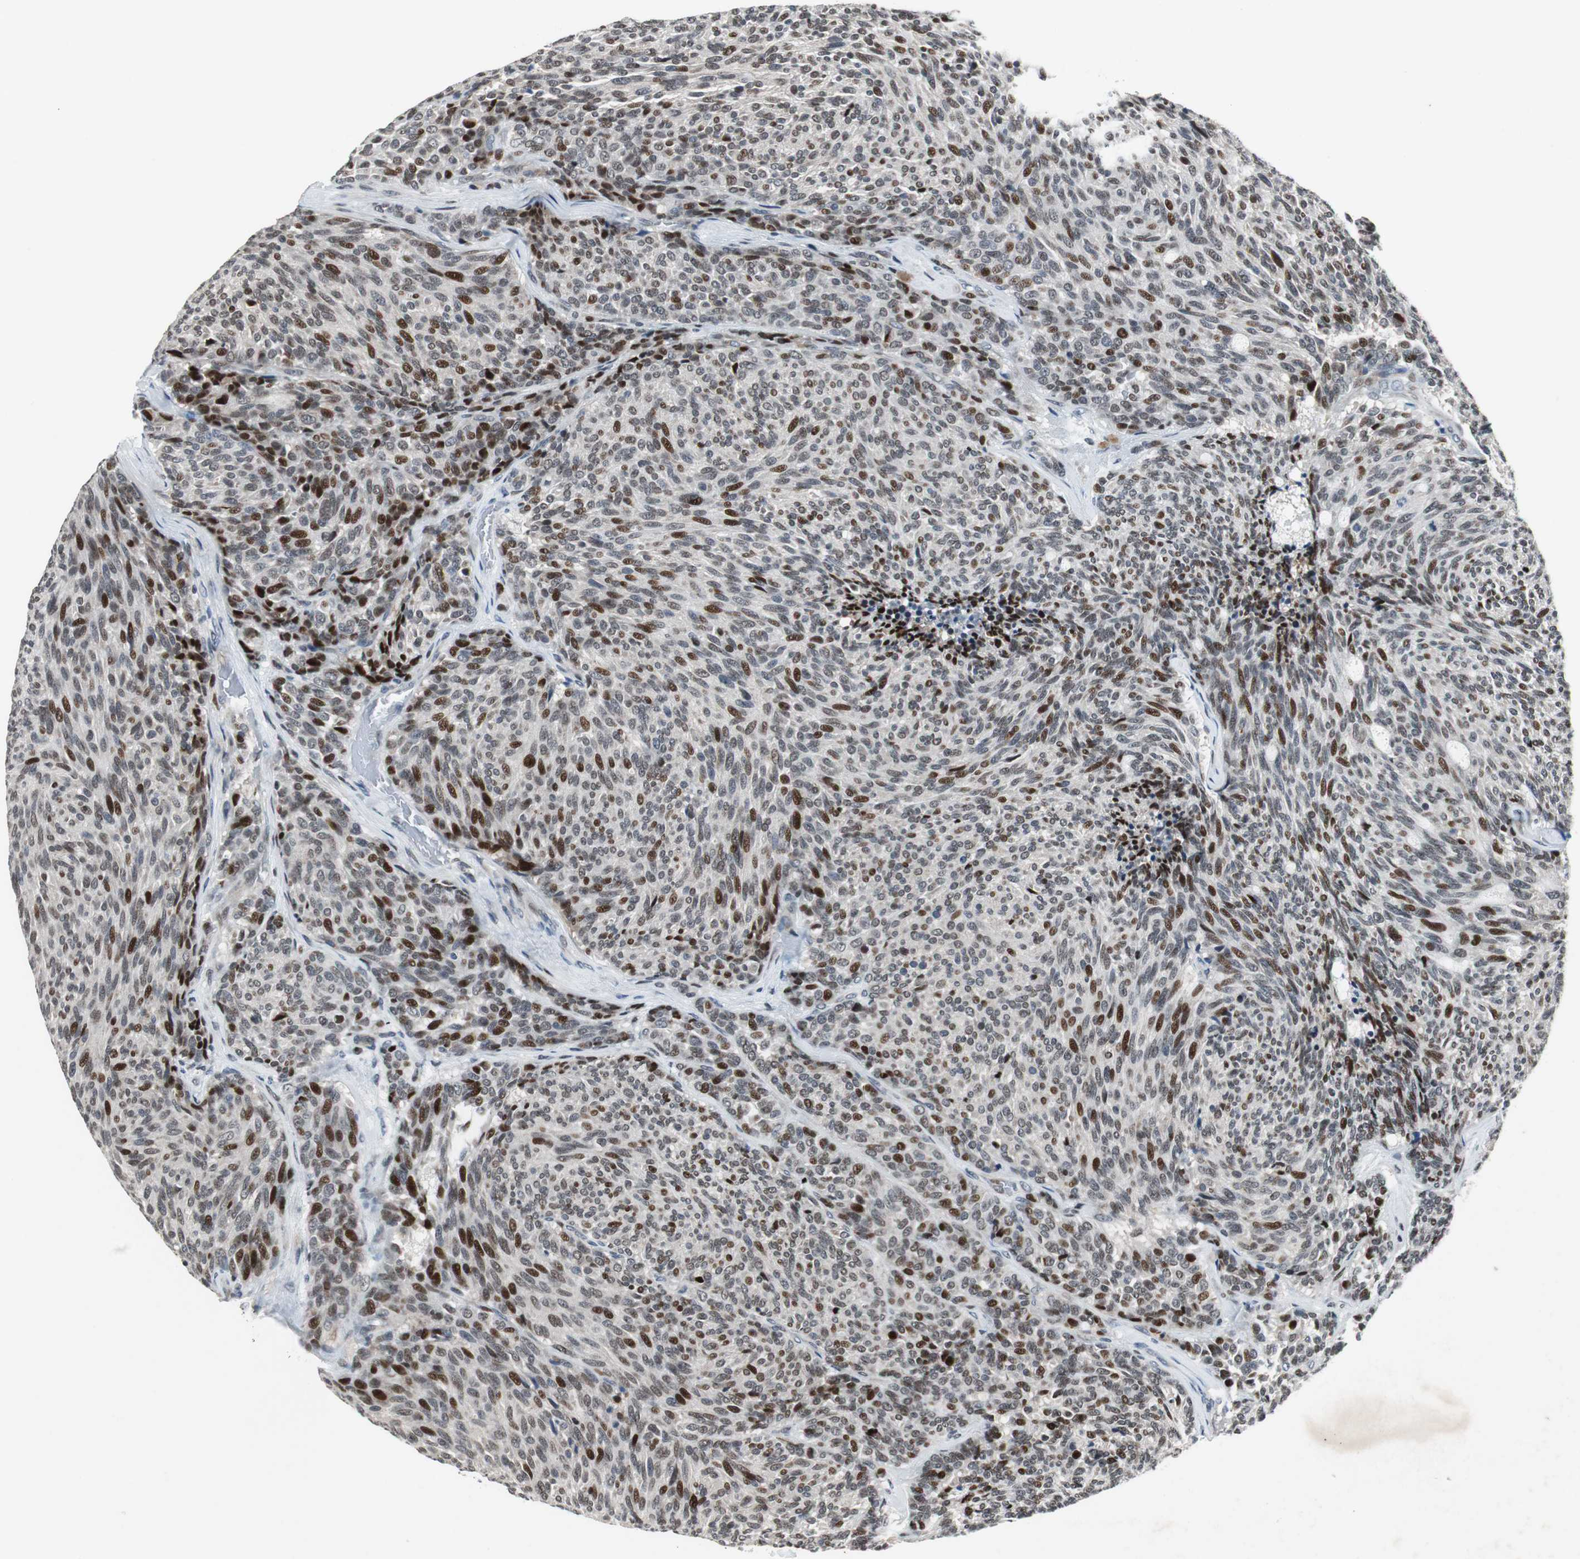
{"staining": {"intensity": "strong", "quantity": "25%-75%", "location": "nuclear"}, "tissue": "carcinoid", "cell_type": "Tumor cells", "image_type": "cancer", "snomed": [{"axis": "morphology", "description": "Carcinoid, malignant, NOS"}, {"axis": "topography", "description": "Pancreas"}], "caption": "Tumor cells demonstrate high levels of strong nuclear staining in about 25%-75% of cells in human carcinoid (malignant).", "gene": "AJUBA", "patient": {"sex": "female", "age": 54}}